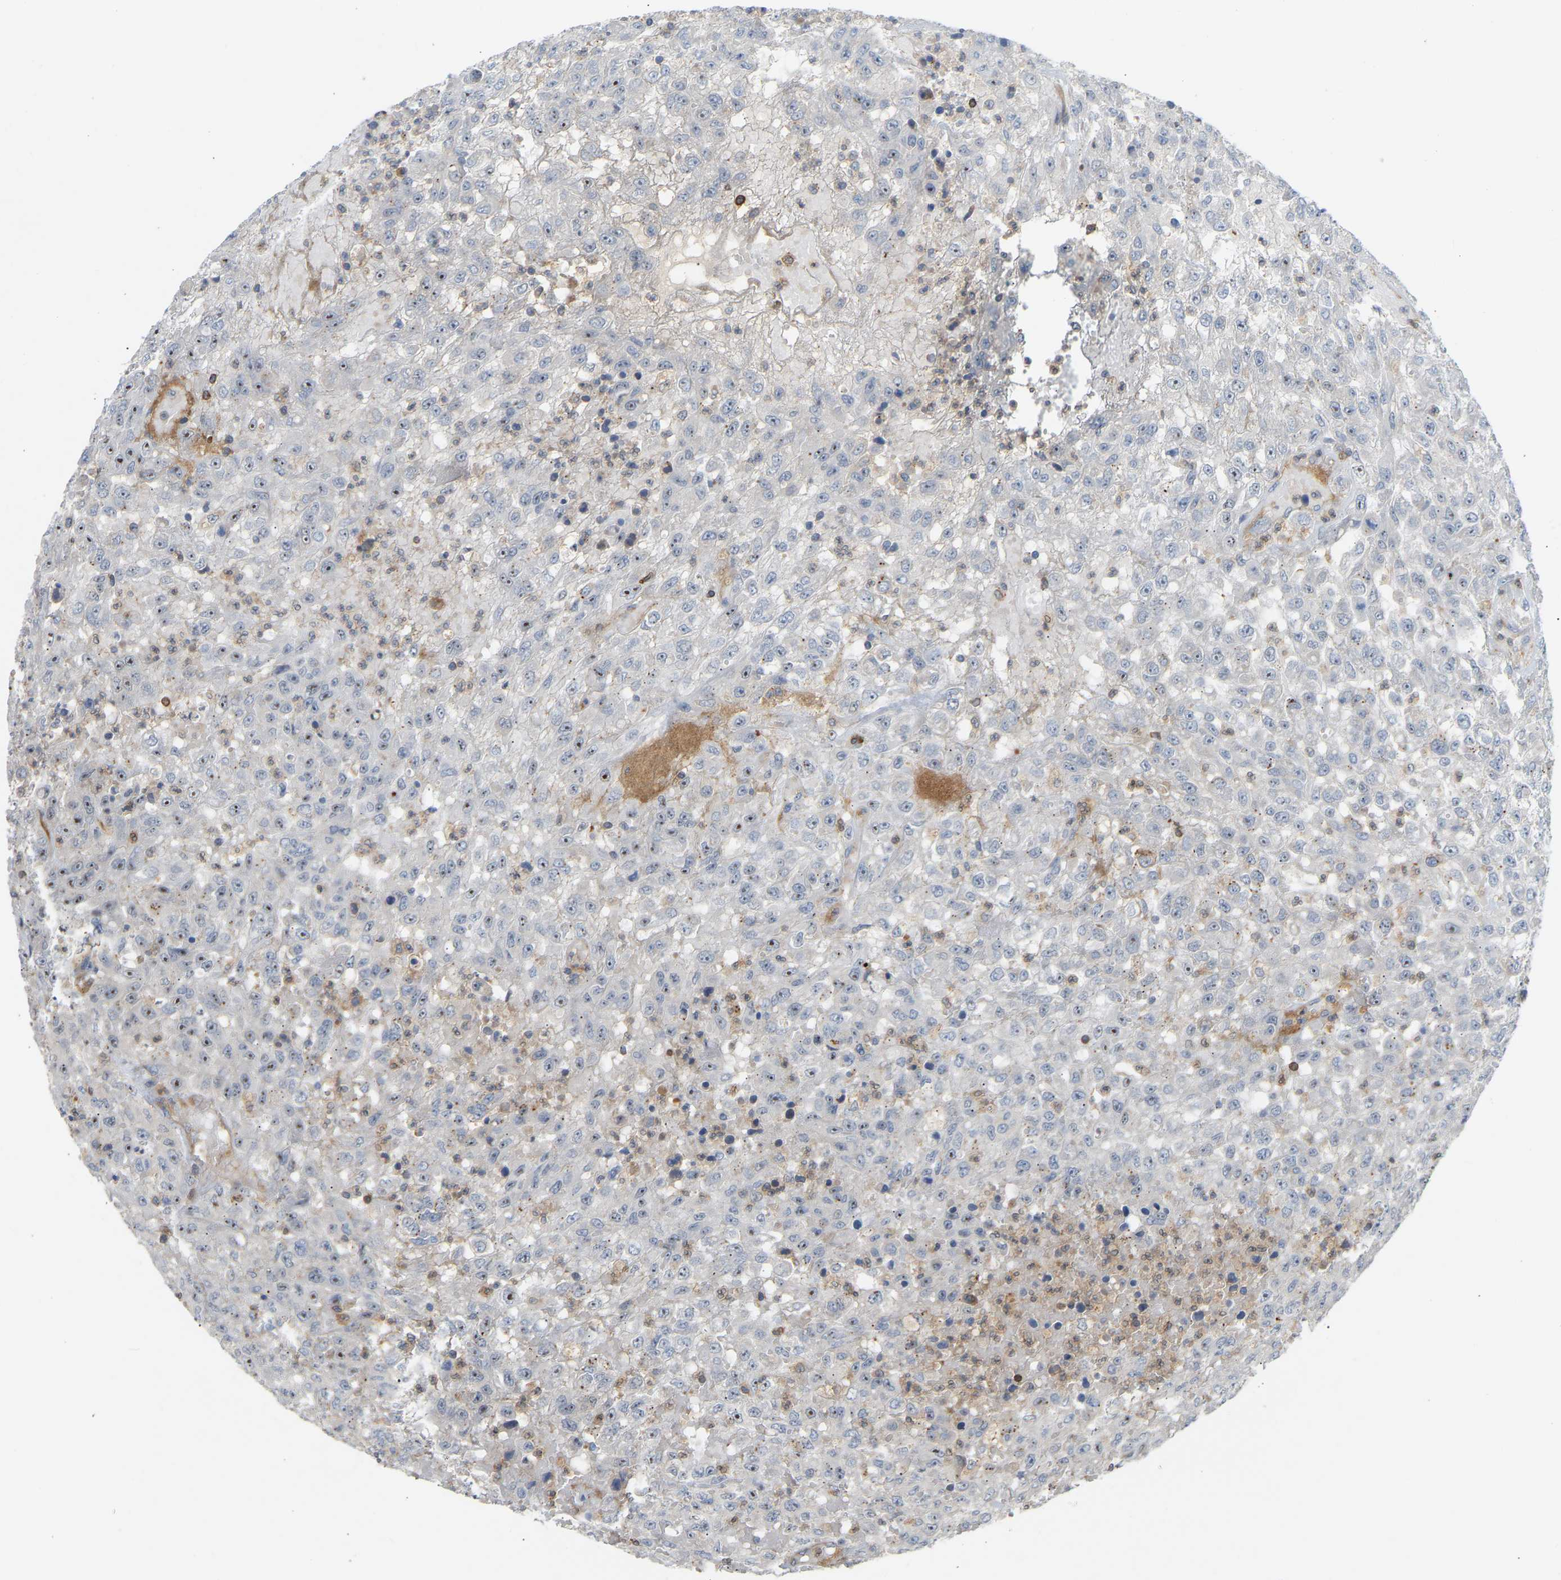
{"staining": {"intensity": "weak", "quantity": "25%-75%", "location": "nuclear"}, "tissue": "urothelial cancer", "cell_type": "Tumor cells", "image_type": "cancer", "snomed": [{"axis": "morphology", "description": "Urothelial carcinoma, High grade"}, {"axis": "topography", "description": "Urinary bladder"}], "caption": "Tumor cells demonstrate weak nuclear staining in approximately 25%-75% of cells in urothelial carcinoma (high-grade).", "gene": "PLCG2", "patient": {"sex": "male", "age": 46}}